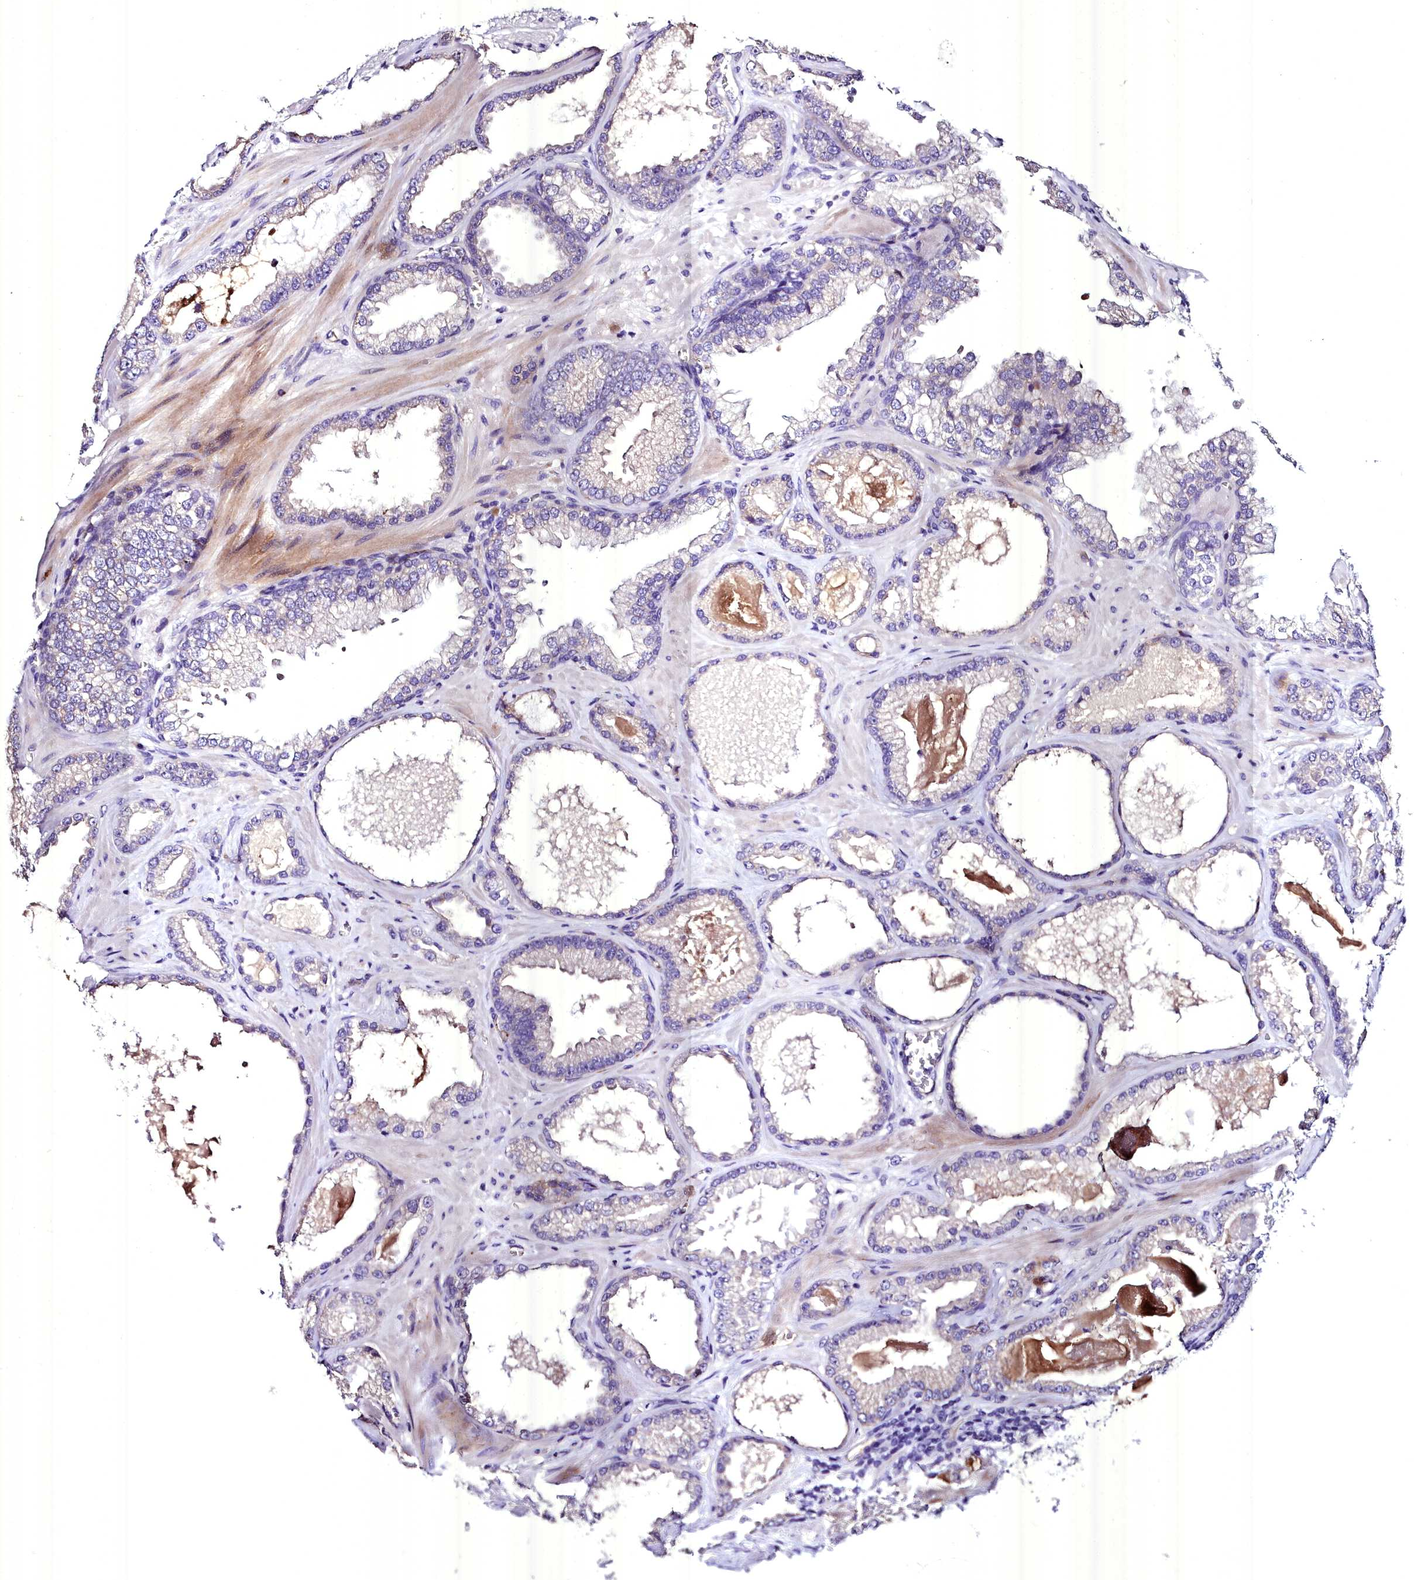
{"staining": {"intensity": "weak", "quantity": "<25%", "location": "cytoplasmic/membranous"}, "tissue": "prostate cancer", "cell_type": "Tumor cells", "image_type": "cancer", "snomed": [{"axis": "morphology", "description": "Adenocarcinoma, Low grade"}, {"axis": "topography", "description": "Prostate"}], "caption": "DAB (3,3'-diaminobenzidine) immunohistochemical staining of prostate low-grade adenocarcinoma reveals no significant expression in tumor cells.", "gene": "MS4A18", "patient": {"sex": "male", "age": 57}}